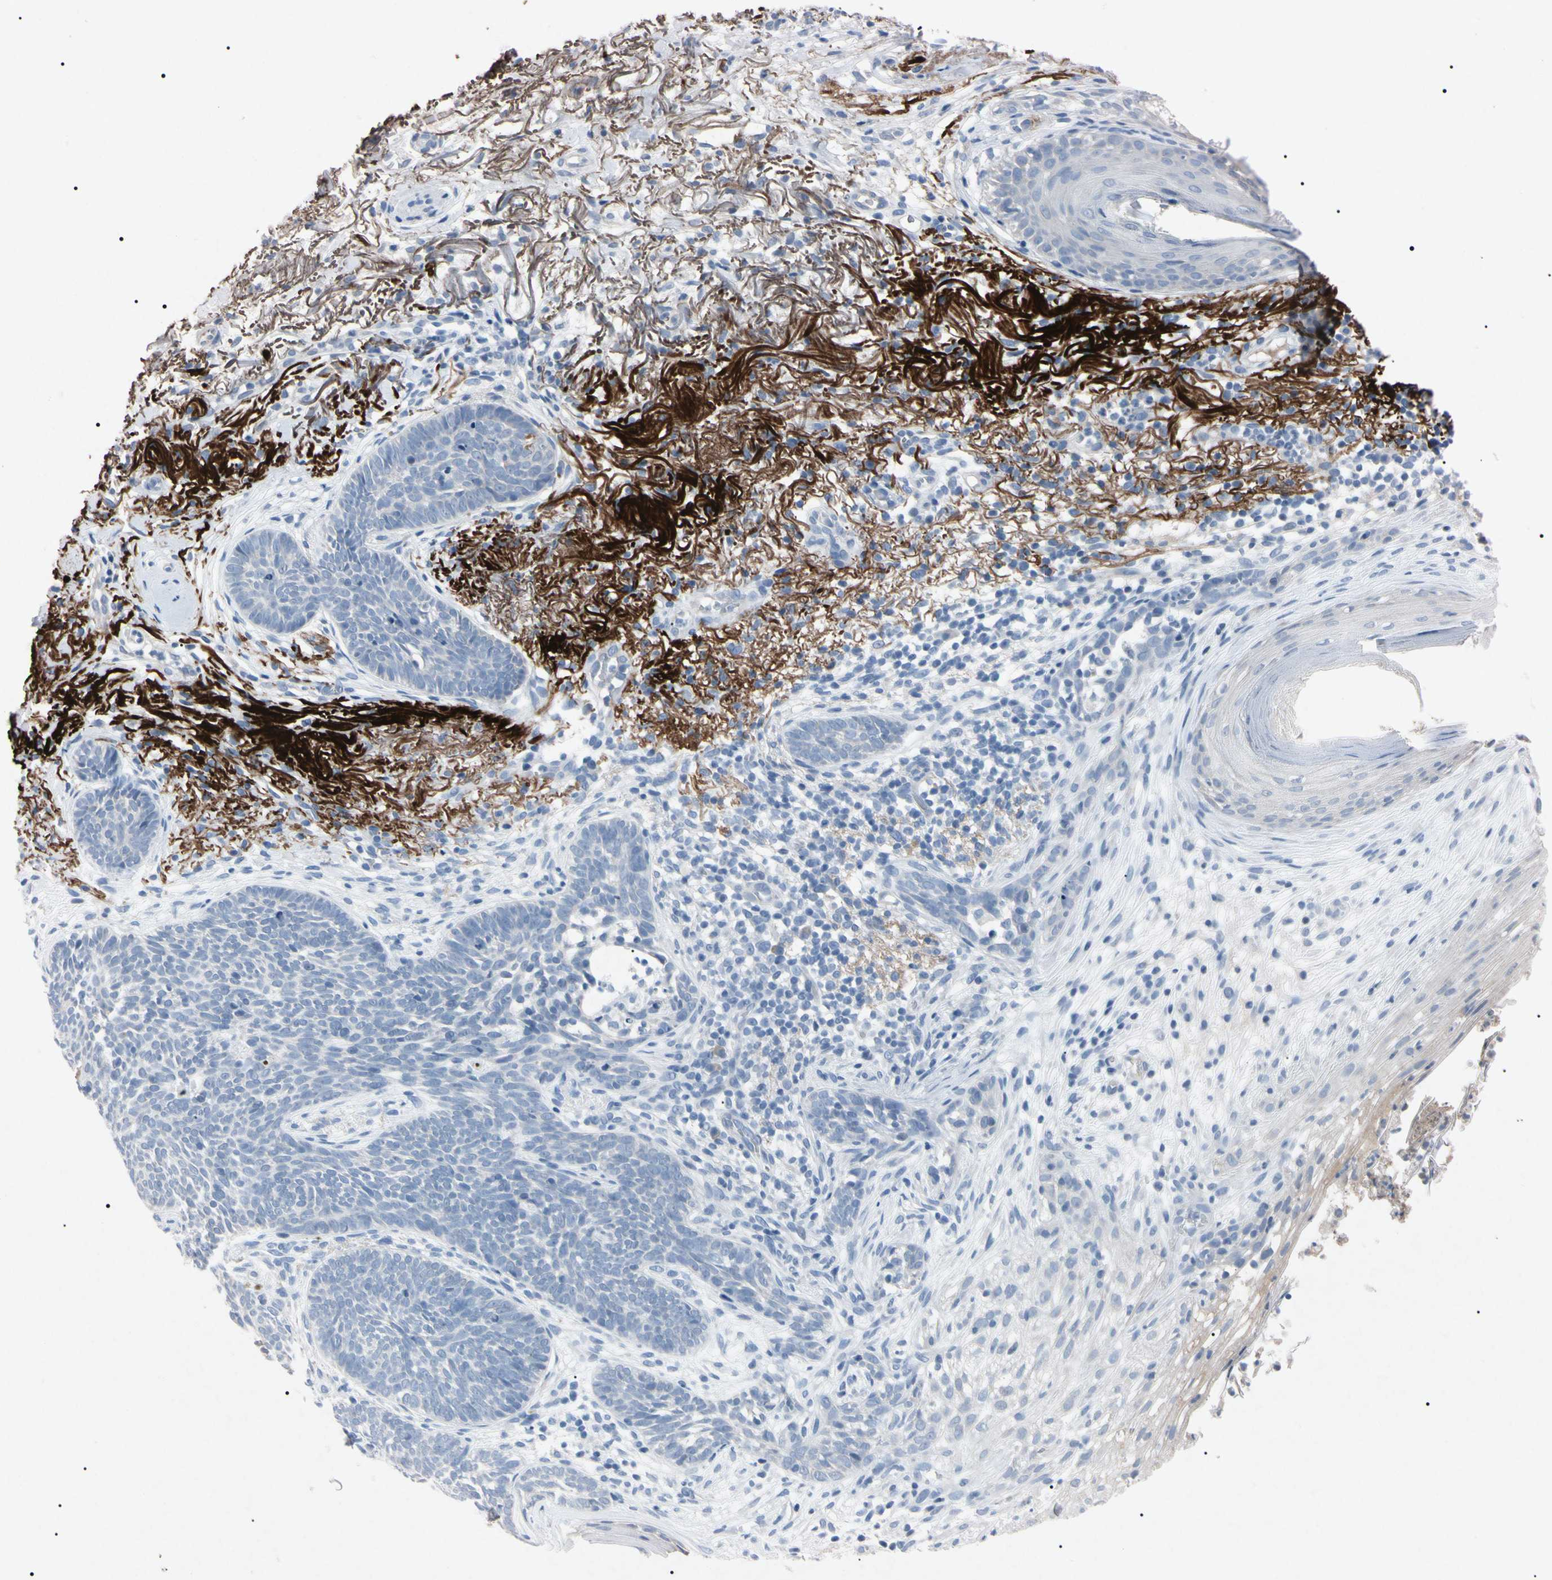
{"staining": {"intensity": "negative", "quantity": "none", "location": "none"}, "tissue": "skin cancer", "cell_type": "Tumor cells", "image_type": "cancer", "snomed": [{"axis": "morphology", "description": "Basal cell carcinoma"}, {"axis": "topography", "description": "Skin"}], "caption": "Immunohistochemical staining of skin cancer (basal cell carcinoma) demonstrates no significant staining in tumor cells.", "gene": "ELN", "patient": {"sex": "female", "age": 70}}